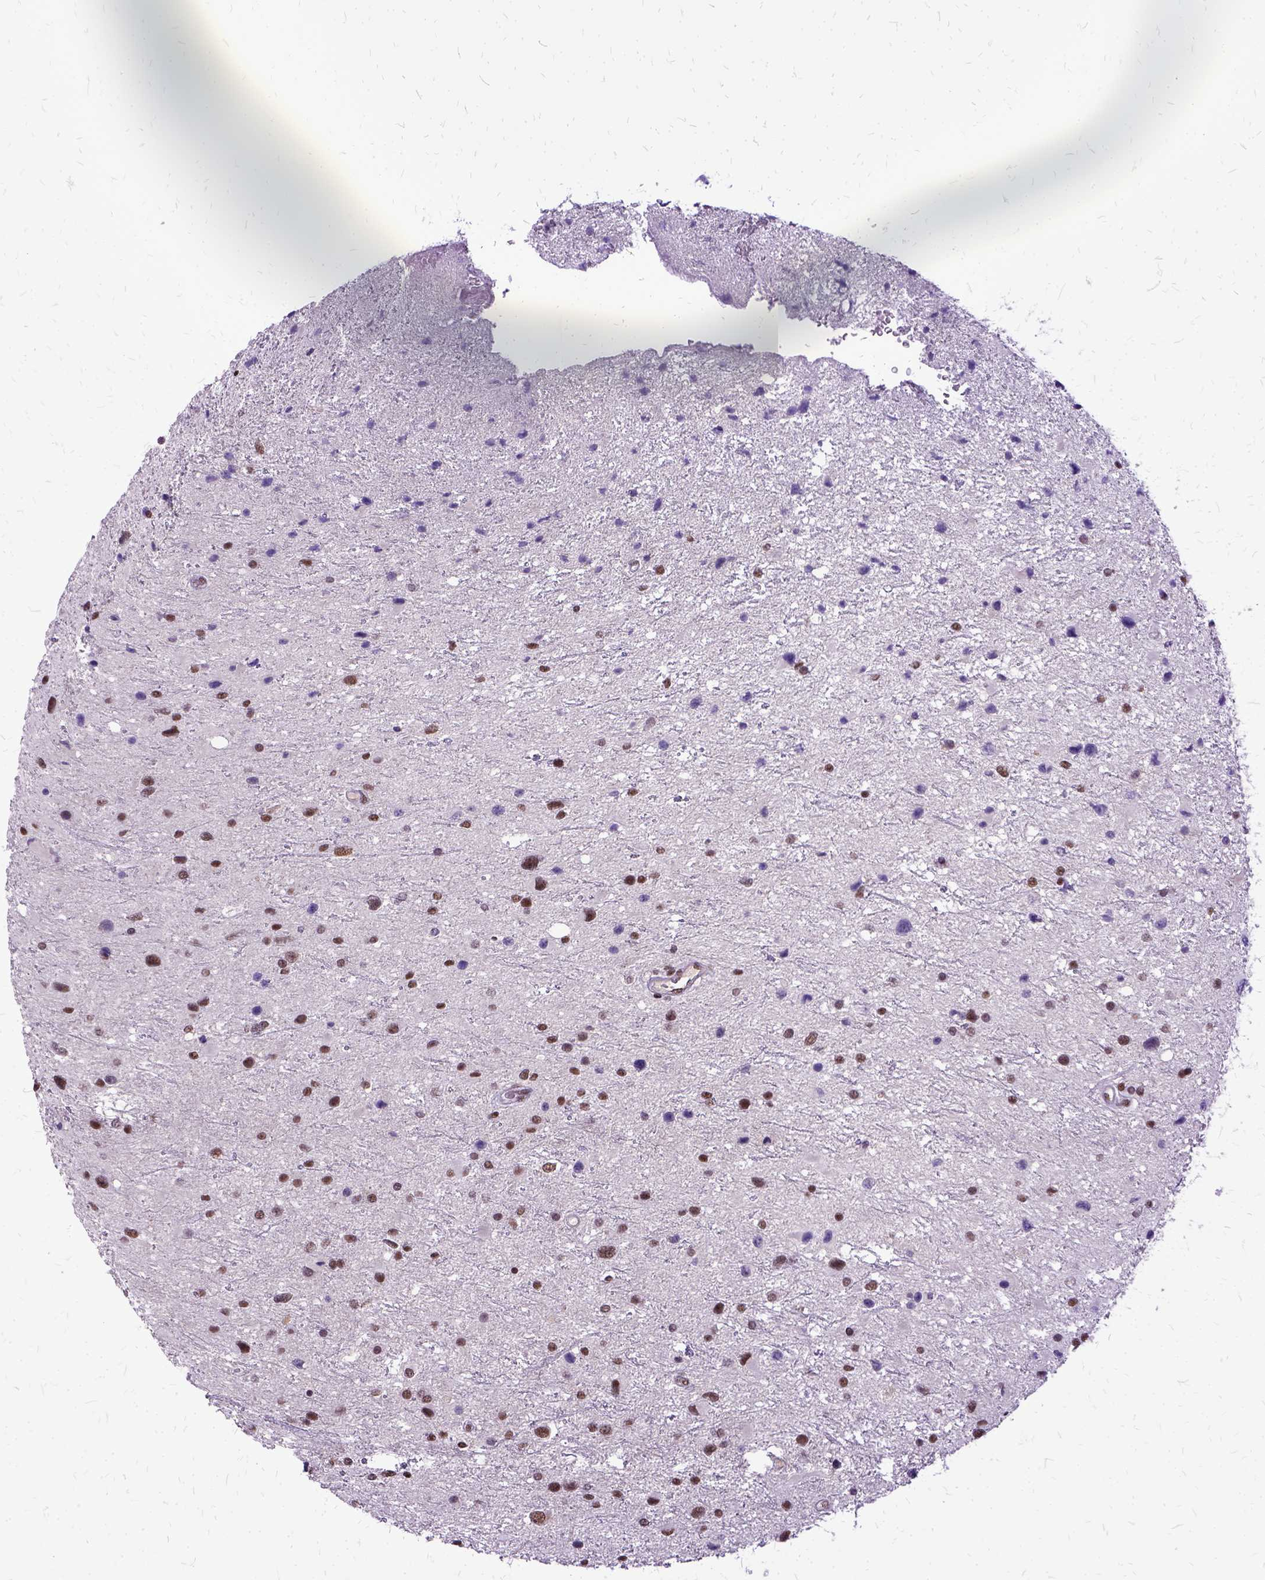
{"staining": {"intensity": "moderate", "quantity": "25%-75%", "location": "nuclear"}, "tissue": "glioma", "cell_type": "Tumor cells", "image_type": "cancer", "snomed": [{"axis": "morphology", "description": "Glioma, malignant, Low grade"}, {"axis": "topography", "description": "Brain"}], "caption": "About 25%-75% of tumor cells in human malignant low-grade glioma display moderate nuclear protein staining as visualized by brown immunohistochemical staining.", "gene": "SETD1A", "patient": {"sex": "female", "age": 32}}